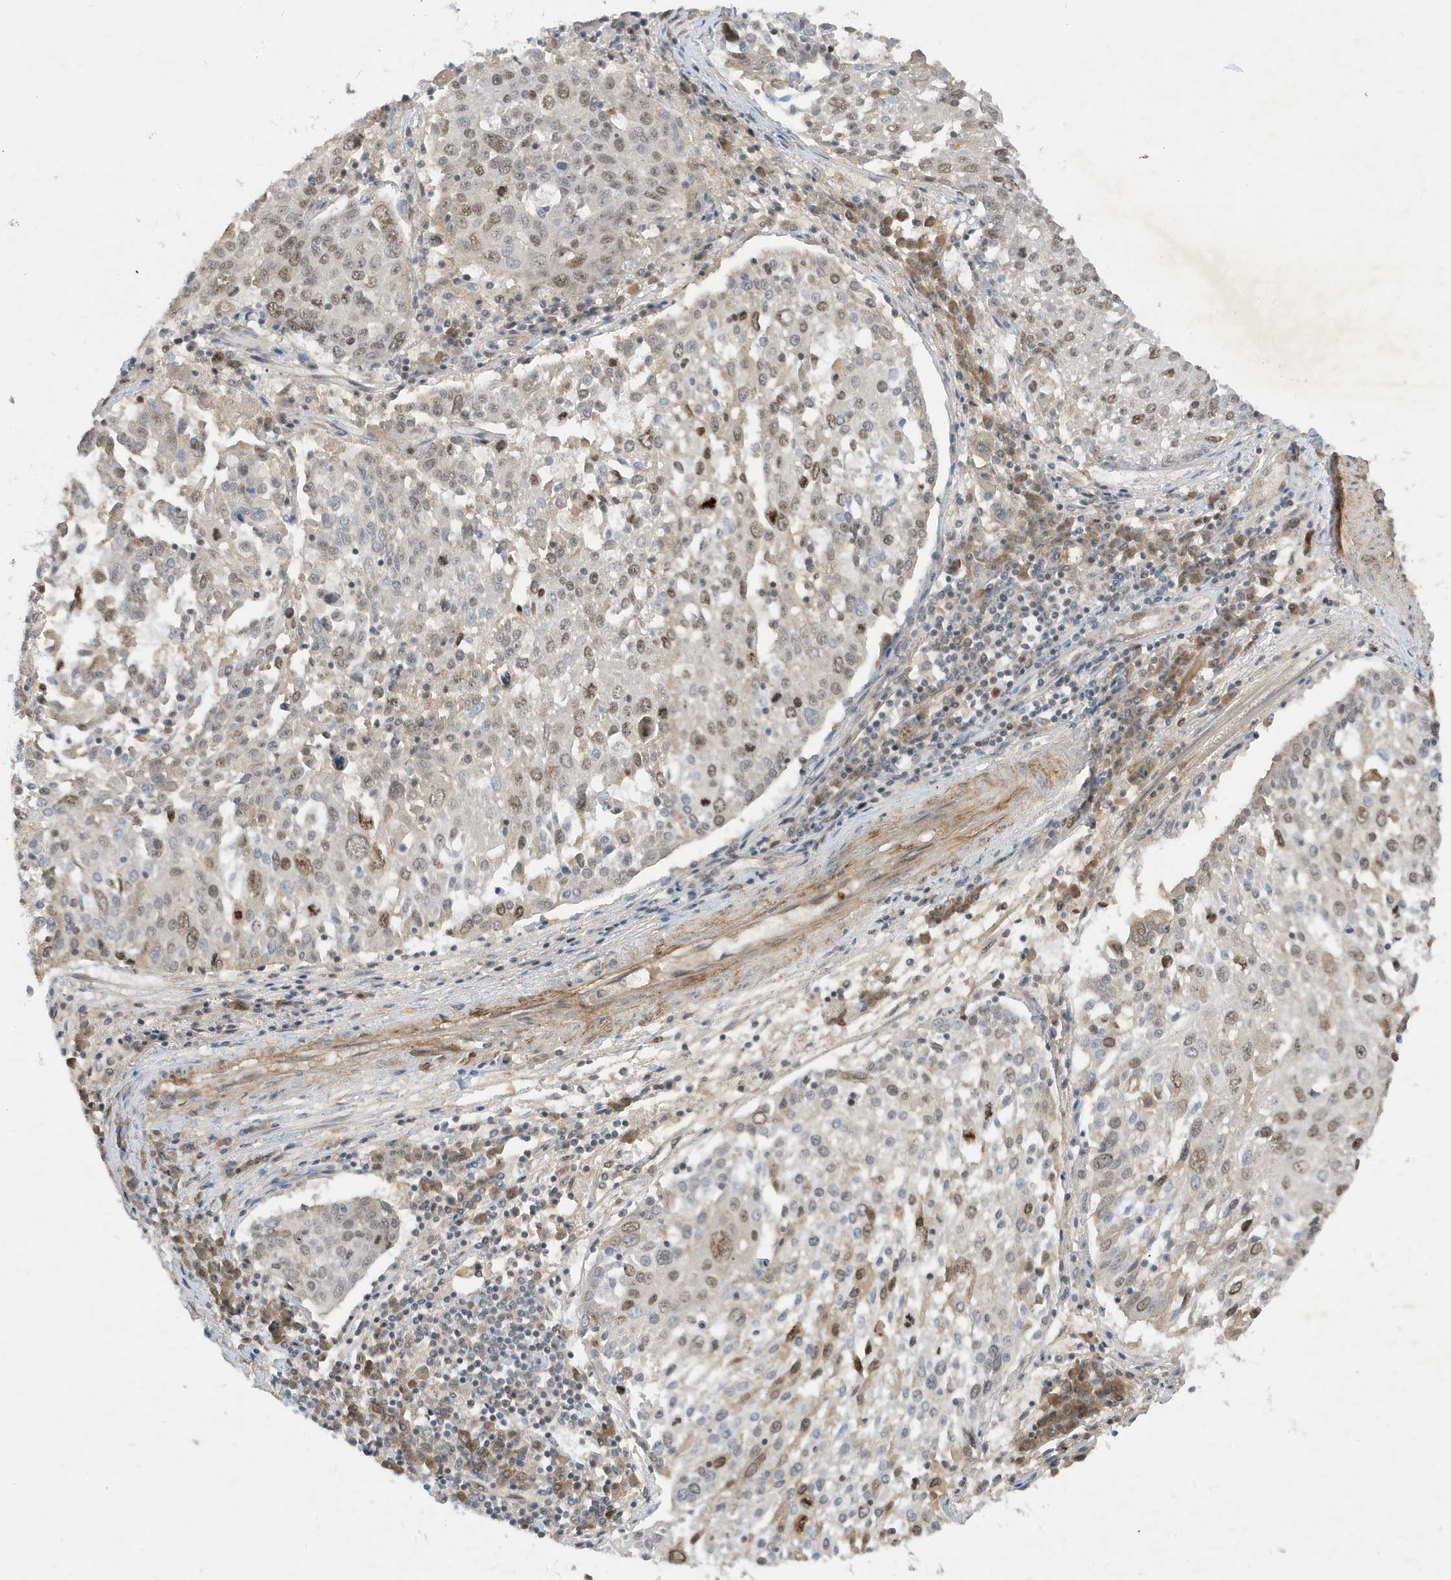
{"staining": {"intensity": "moderate", "quantity": "<25%", "location": "nuclear"}, "tissue": "lung cancer", "cell_type": "Tumor cells", "image_type": "cancer", "snomed": [{"axis": "morphology", "description": "Squamous cell carcinoma, NOS"}, {"axis": "topography", "description": "Lung"}], "caption": "Protein analysis of lung cancer tissue exhibits moderate nuclear positivity in approximately <25% of tumor cells. (Brightfield microscopy of DAB IHC at high magnification).", "gene": "MAST3", "patient": {"sex": "male", "age": 65}}